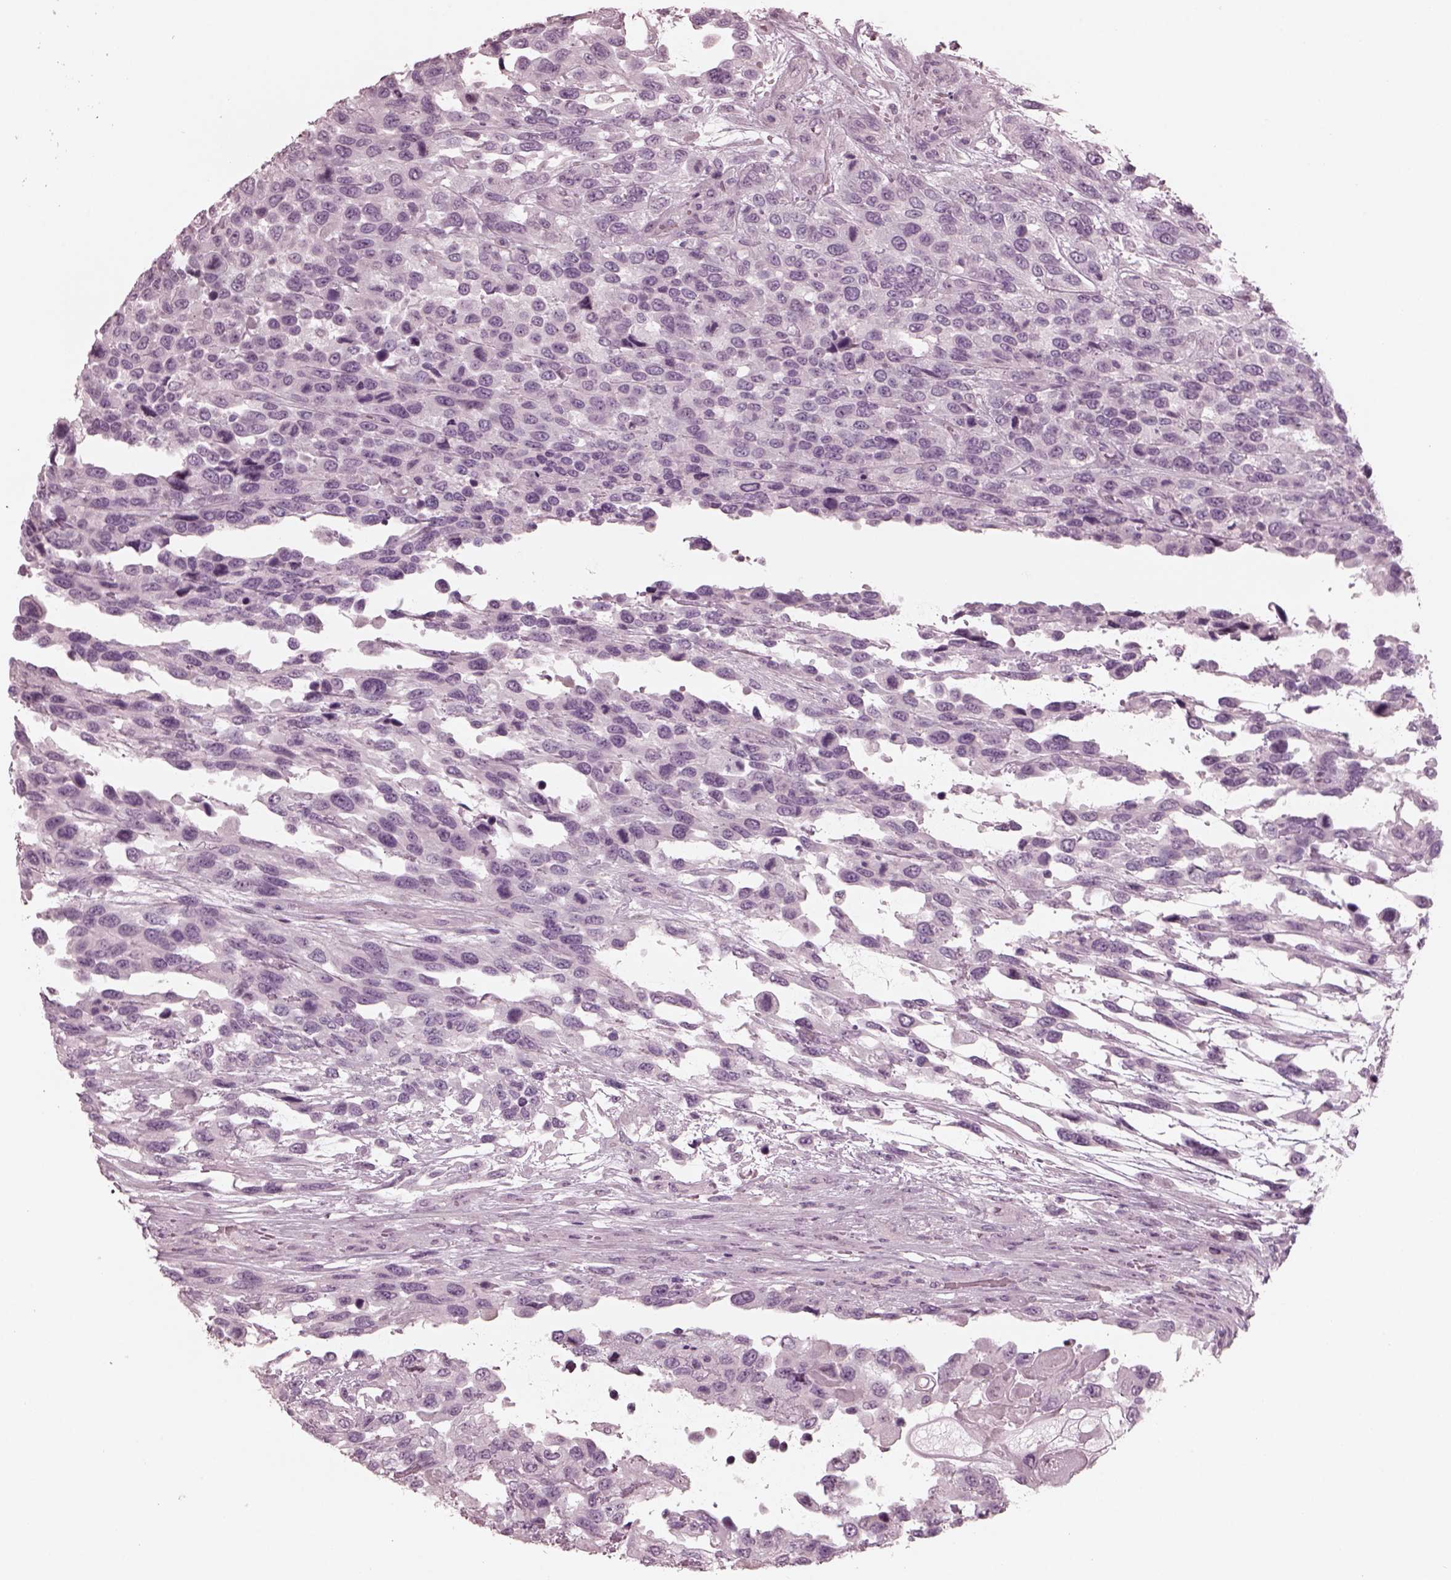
{"staining": {"intensity": "negative", "quantity": "none", "location": "none"}, "tissue": "urothelial cancer", "cell_type": "Tumor cells", "image_type": "cancer", "snomed": [{"axis": "morphology", "description": "Urothelial carcinoma, High grade"}, {"axis": "topography", "description": "Urinary bladder"}], "caption": "Urothelial cancer was stained to show a protein in brown. There is no significant staining in tumor cells. The staining was performed using DAB (3,3'-diaminobenzidine) to visualize the protein expression in brown, while the nuclei were stained in blue with hematoxylin (Magnification: 20x).", "gene": "YY2", "patient": {"sex": "female", "age": 70}}